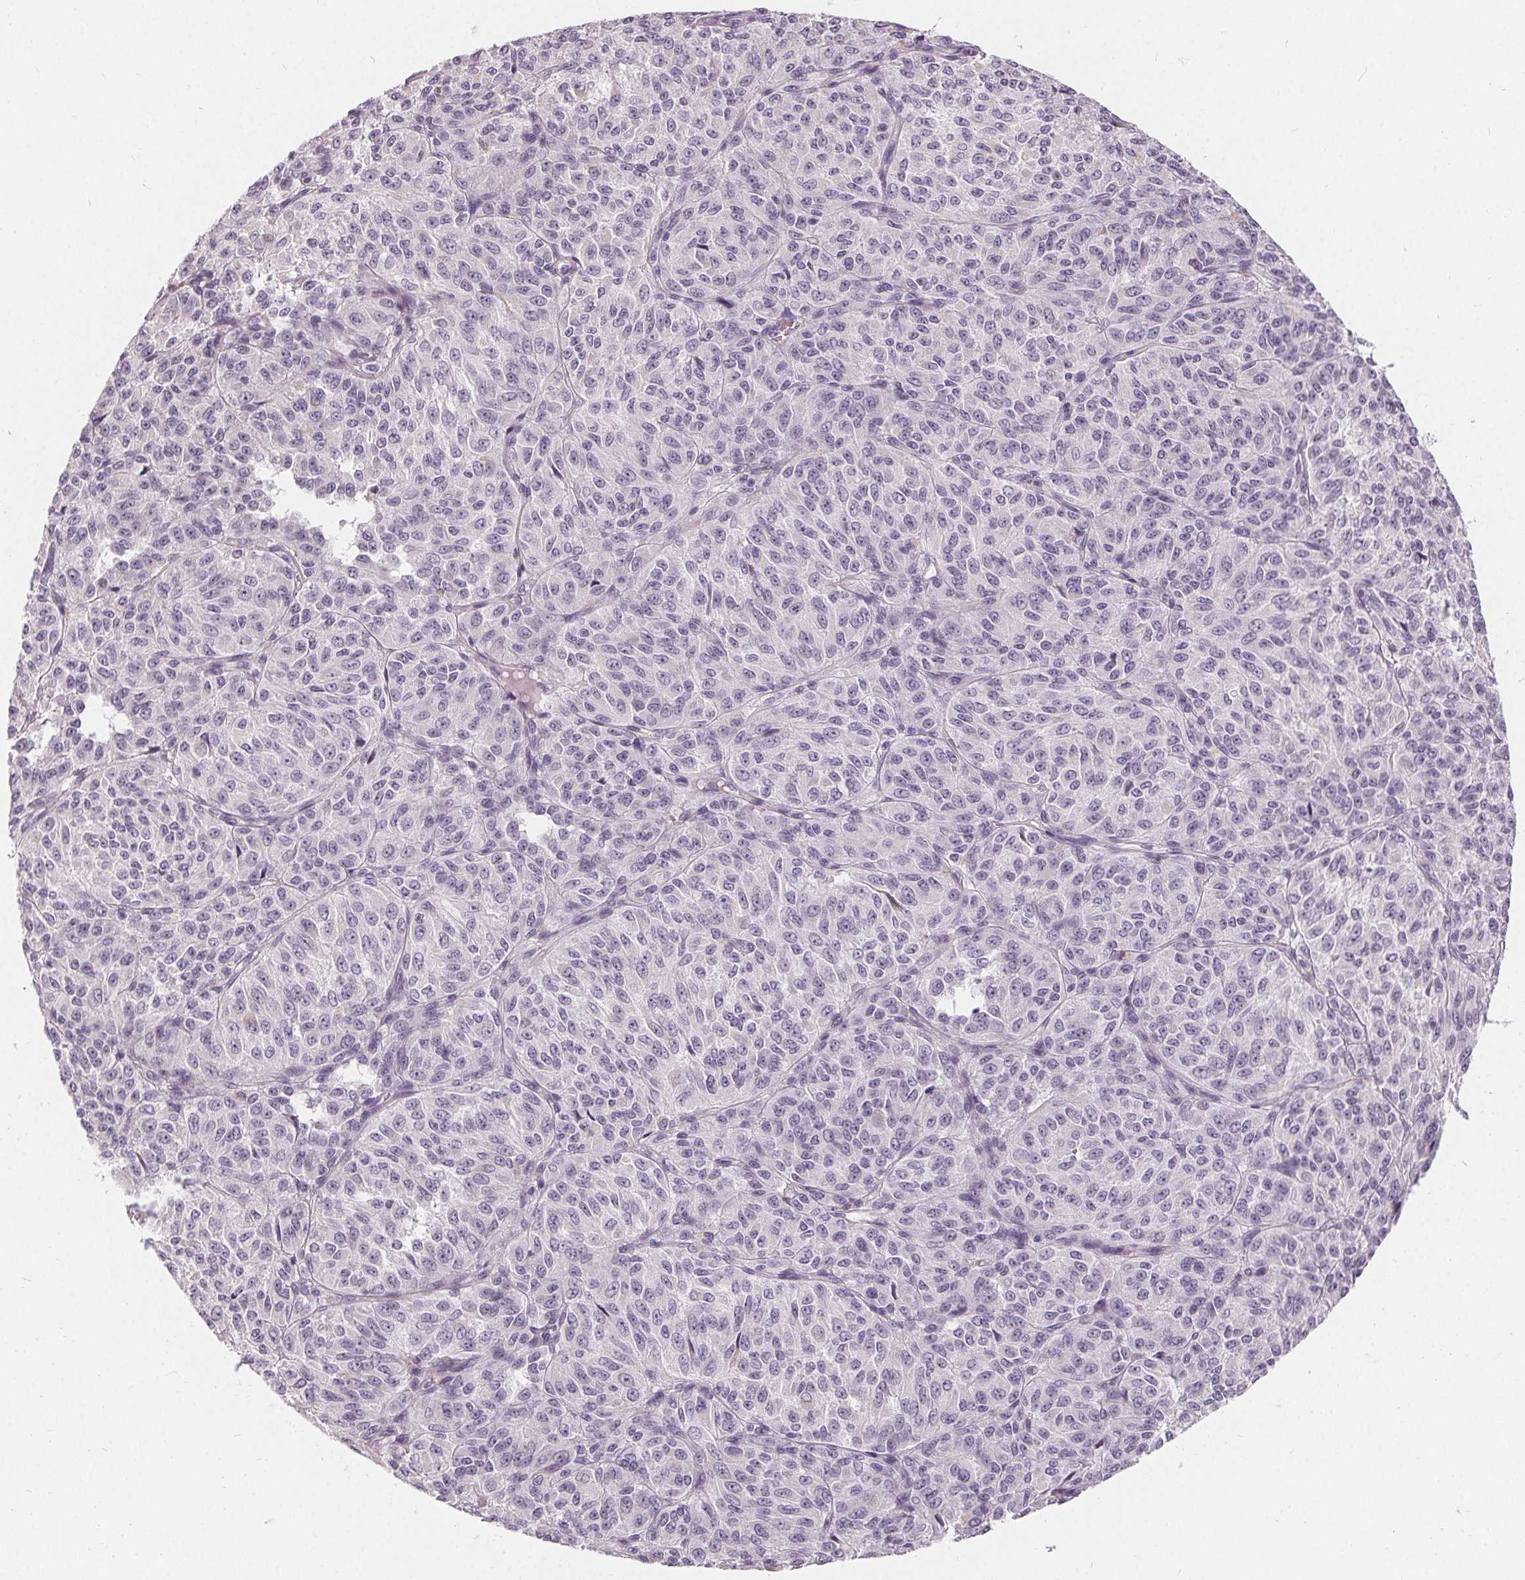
{"staining": {"intensity": "negative", "quantity": "none", "location": "none"}, "tissue": "melanoma", "cell_type": "Tumor cells", "image_type": "cancer", "snomed": [{"axis": "morphology", "description": "Malignant melanoma, Metastatic site"}, {"axis": "topography", "description": "Brain"}], "caption": "DAB (3,3'-diaminobenzidine) immunohistochemical staining of melanoma demonstrates no significant staining in tumor cells.", "gene": "HOPX", "patient": {"sex": "female", "age": 56}}